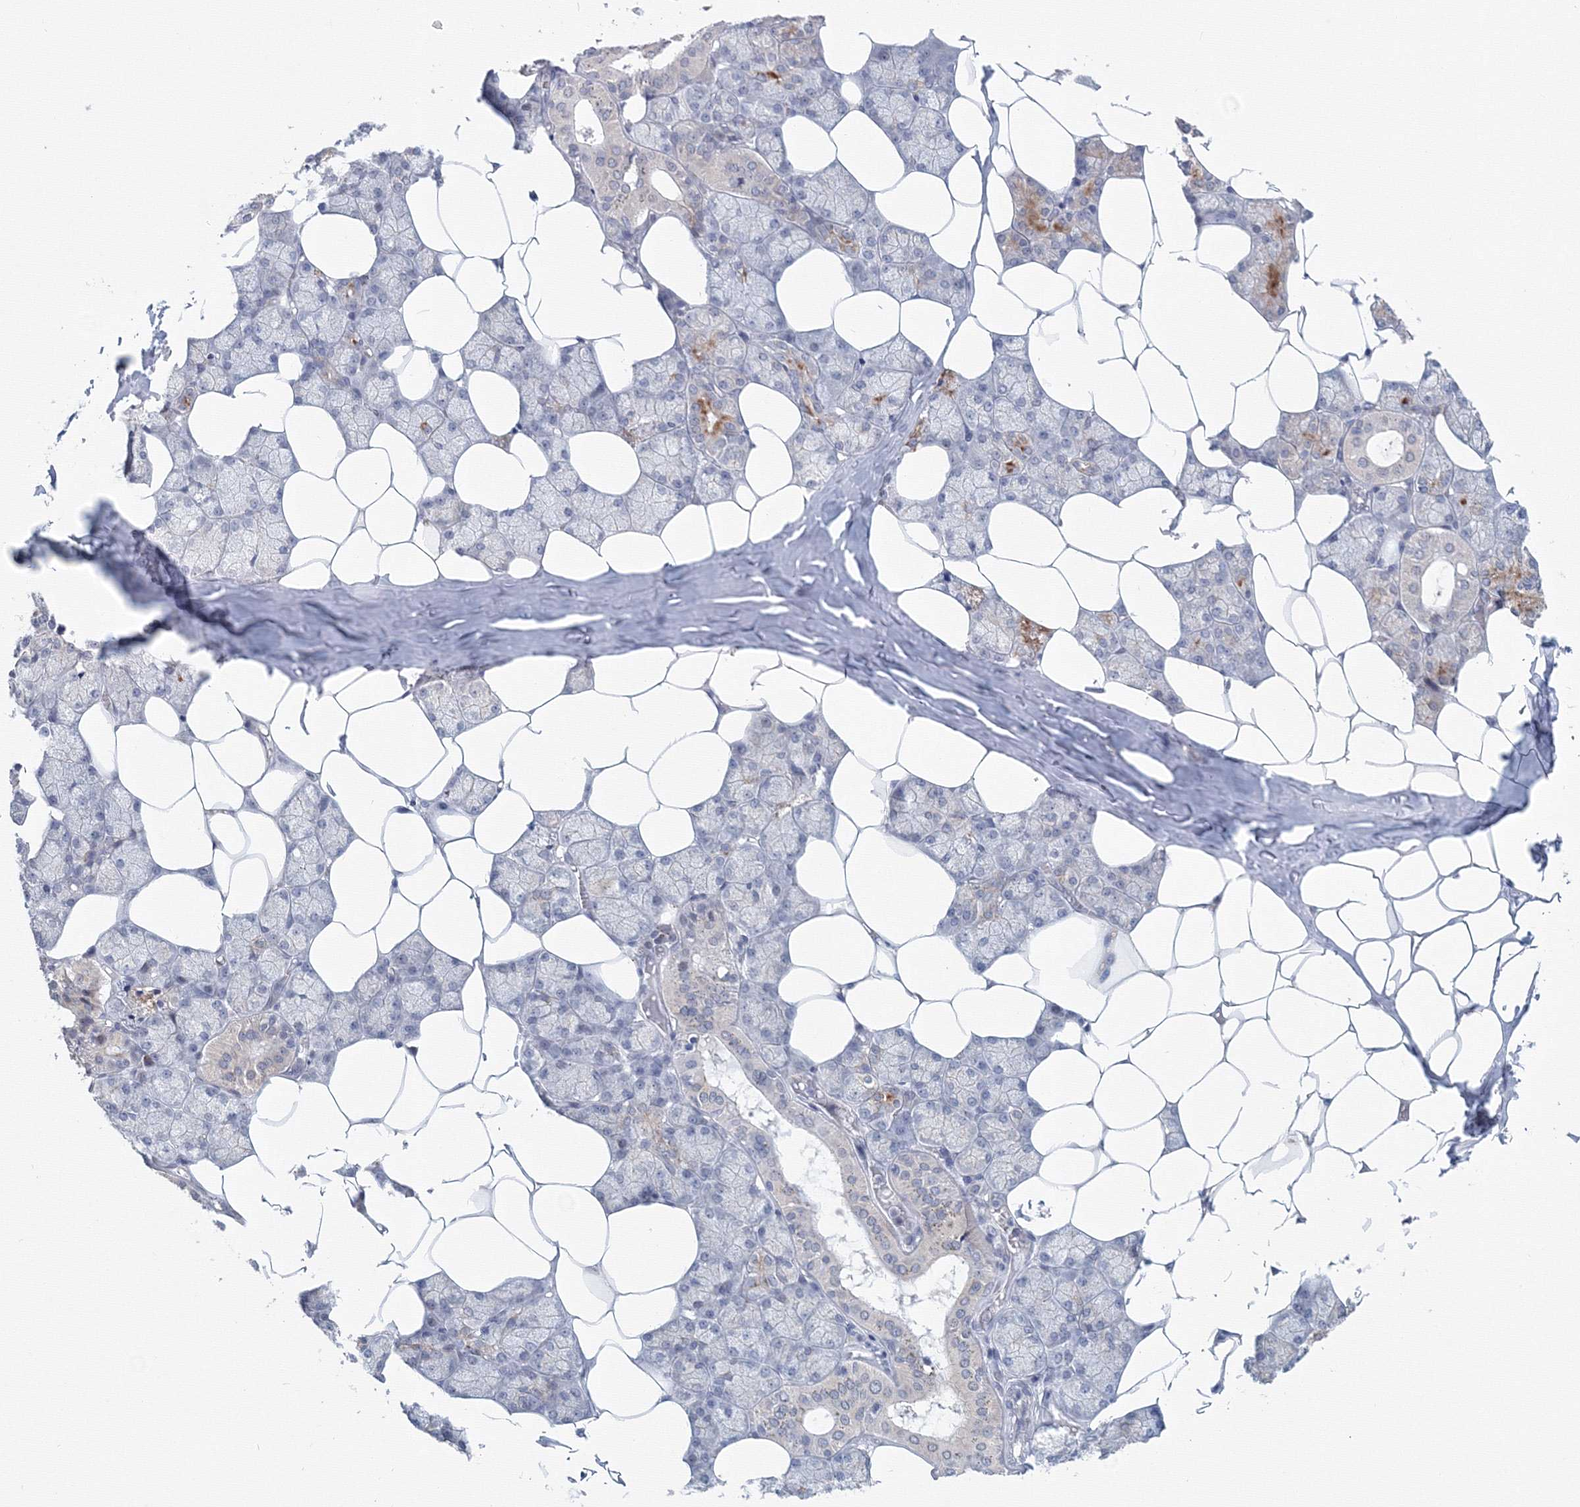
{"staining": {"intensity": "negative", "quantity": "none", "location": "none"}, "tissue": "salivary gland", "cell_type": "Glandular cells", "image_type": "normal", "snomed": [{"axis": "morphology", "description": "Normal tissue, NOS"}, {"axis": "topography", "description": "Salivary gland"}], "caption": "Protein analysis of normal salivary gland demonstrates no significant expression in glandular cells.", "gene": "SLC7A7", "patient": {"sex": "male", "age": 62}}